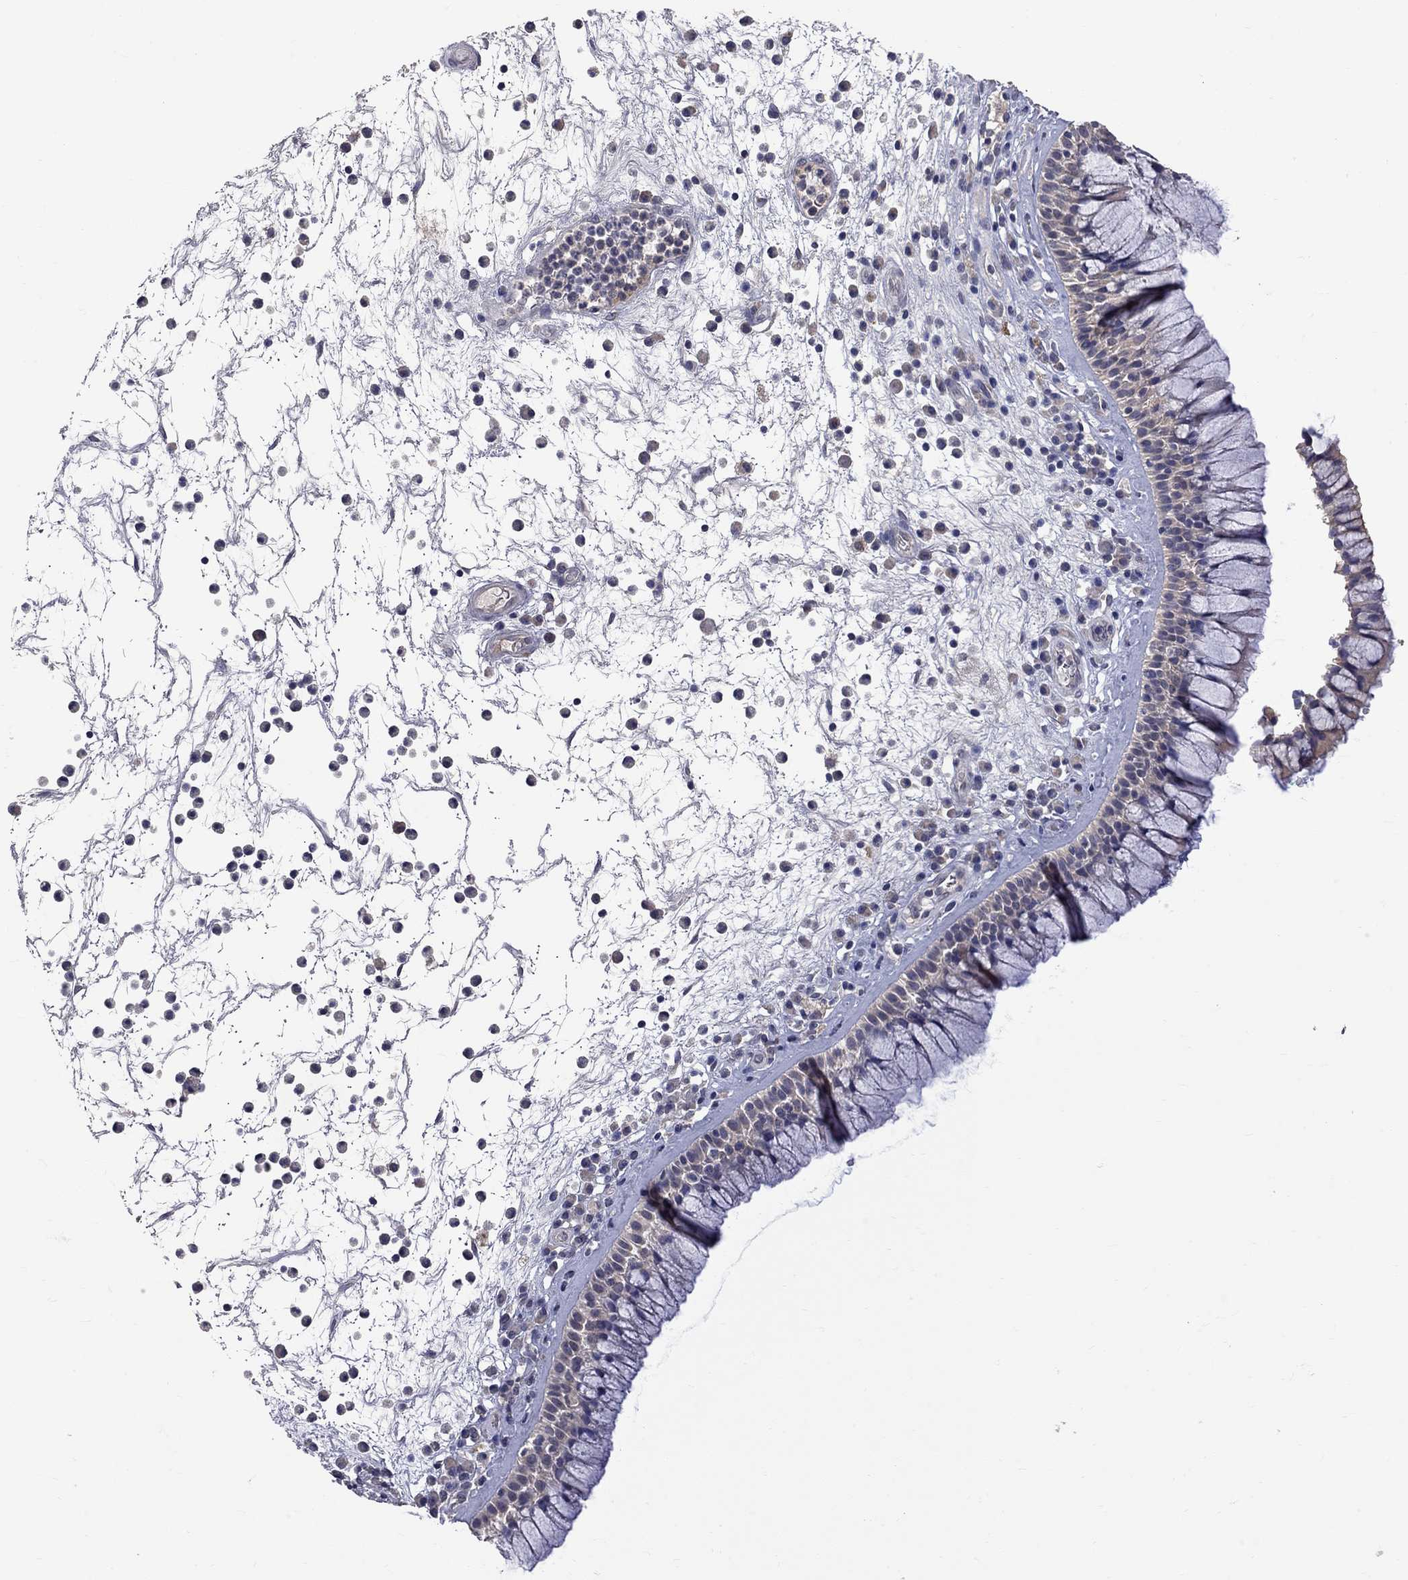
{"staining": {"intensity": "negative", "quantity": "none", "location": "none"}, "tissue": "nasopharynx", "cell_type": "Respiratory epithelial cells", "image_type": "normal", "snomed": [{"axis": "morphology", "description": "Normal tissue, NOS"}, {"axis": "topography", "description": "Nasopharynx"}], "caption": "Immunohistochemistry (IHC) image of normal nasopharynx: human nasopharynx stained with DAB (3,3'-diaminobenzidine) displays no significant protein positivity in respiratory epithelial cells. (Stains: DAB (3,3'-diaminobenzidine) immunohistochemistry (IHC) with hematoxylin counter stain, Microscopy: brightfield microscopy at high magnification).", "gene": "HTR6", "patient": {"sex": "male", "age": 77}}